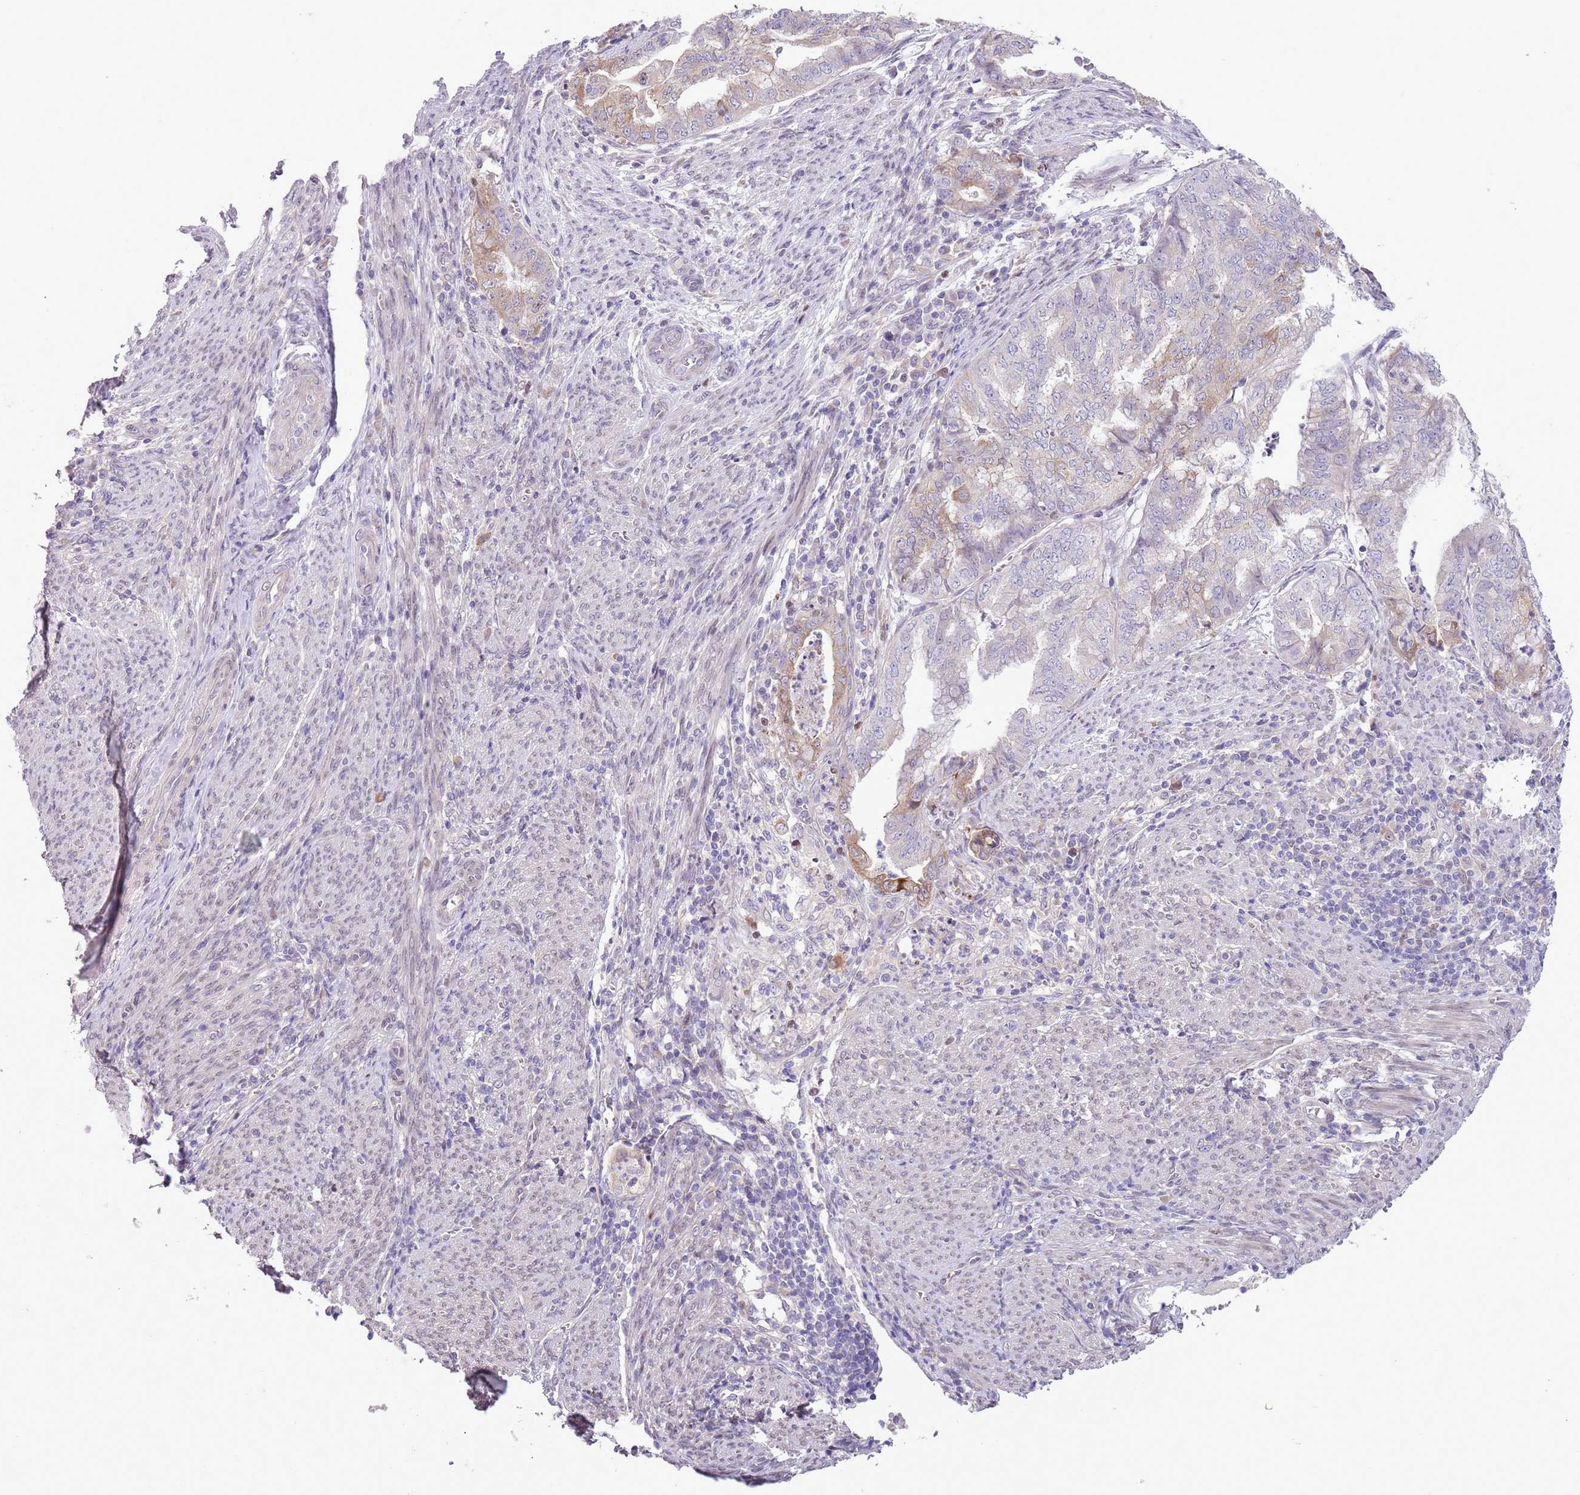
{"staining": {"intensity": "weak", "quantity": "<25%", "location": "cytoplasmic/membranous"}, "tissue": "endometrial cancer", "cell_type": "Tumor cells", "image_type": "cancer", "snomed": [{"axis": "morphology", "description": "Adenocarcinoma, NOS"}, {"axis": "topography", "description": "Endometrium"}], "caption": "Immunohistochemistry photomicrograph of human adenocarcinoma (endometrial) stained for a protein (brown), which reveals no positivity in tumor cells. (Stains: DAB IHC with hematoxylin counter stain, Microscopy: brightfield microscopy at high magnification).", "gene": "CCND2", "patient": {"sex": "female", "age": 79}}